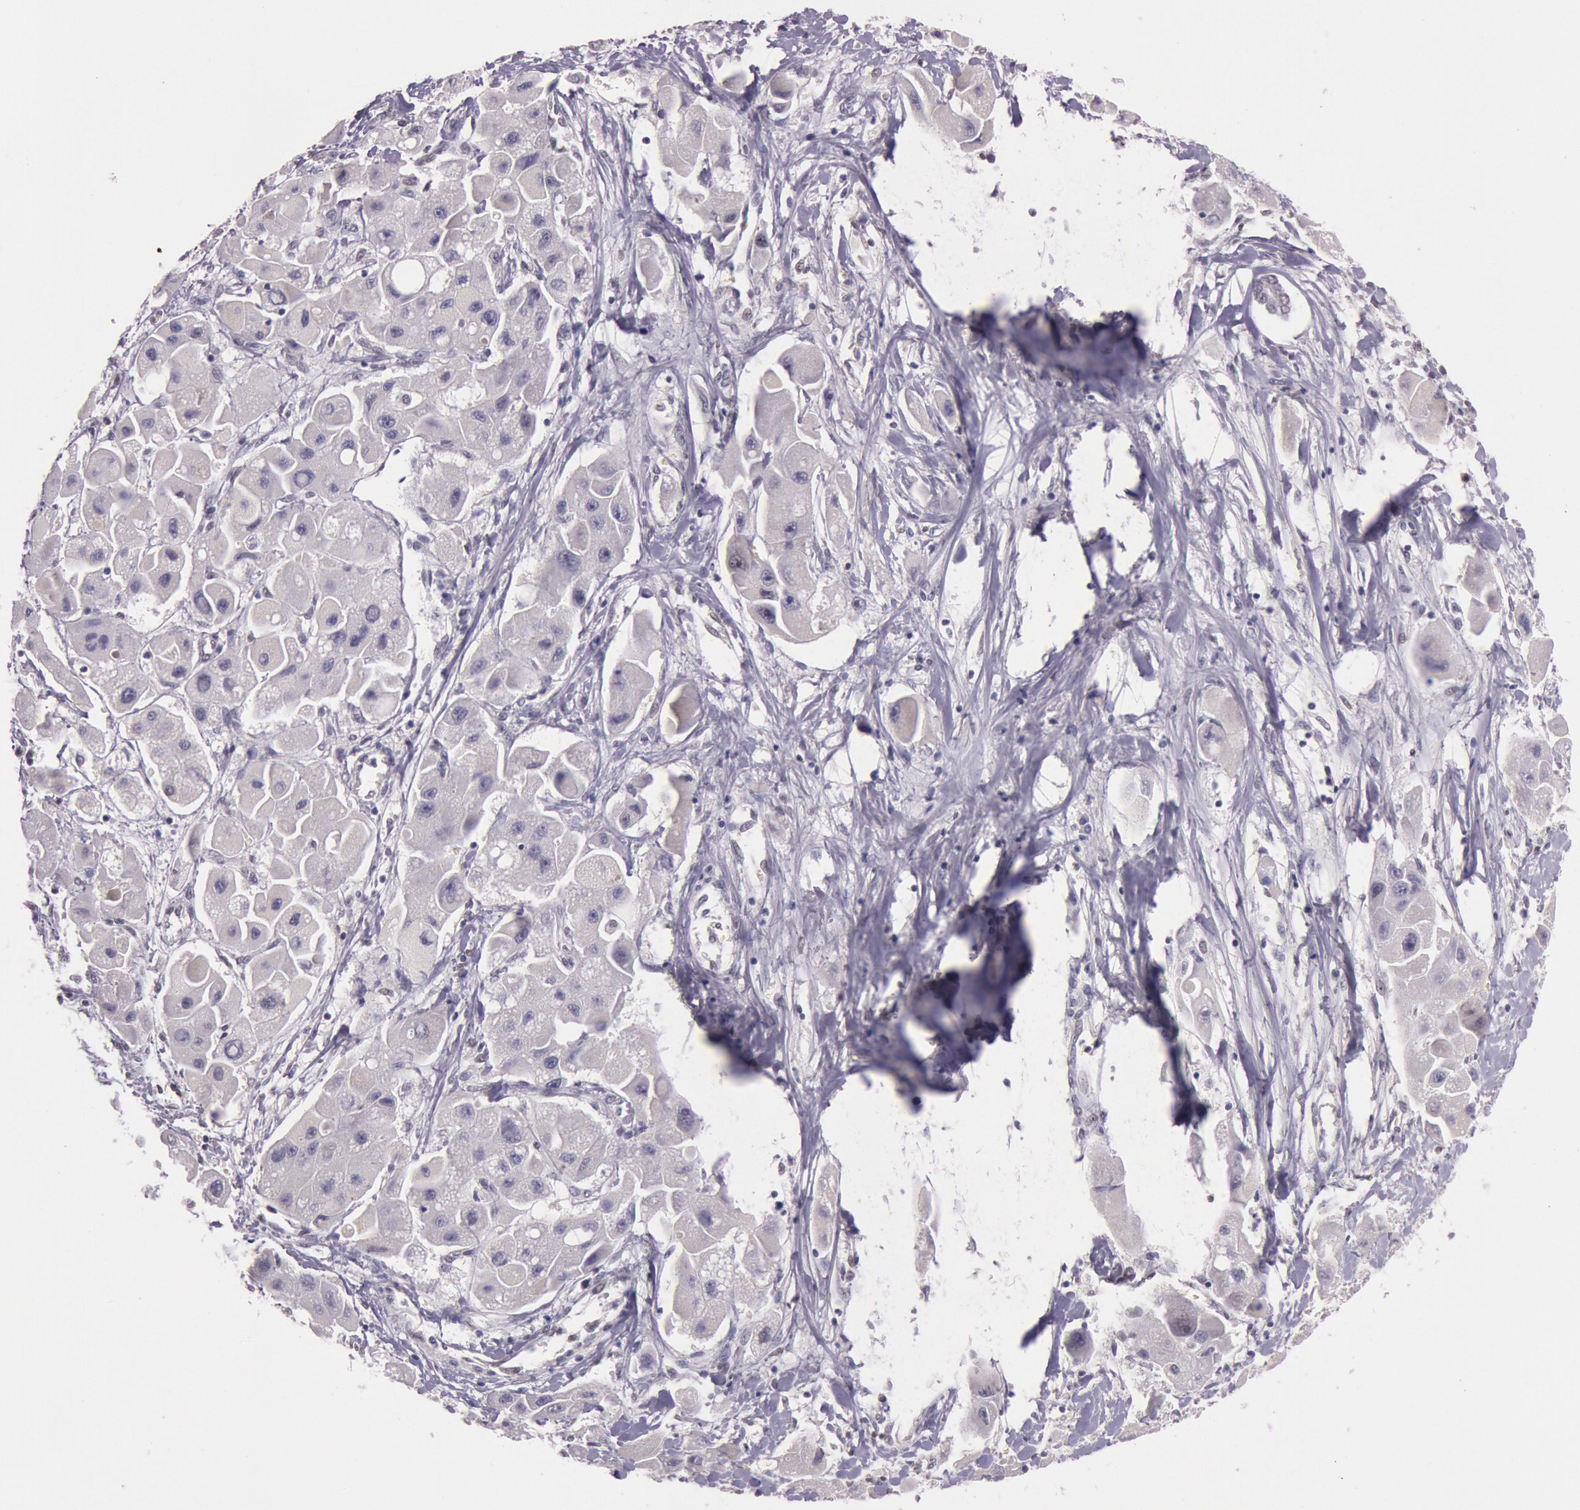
{"staining": {"intensity": "negative", "quantity": "none", "location": "none"}, "tissue": "liver cancer", "cell_type": "Tumor cells", "image_type": "cancer", "snomed": [{"axis": "morphology", "description": "Carcinoma, Hepatocellular, NOS"}, {"axis": "topography", "description": "Liver"}], "caption": "Tumor cells show no significant expression in liver cancer (hepatocellular carcinoma).", "gene": "TASL", "patient": {"sex": "male", "age": 24}}